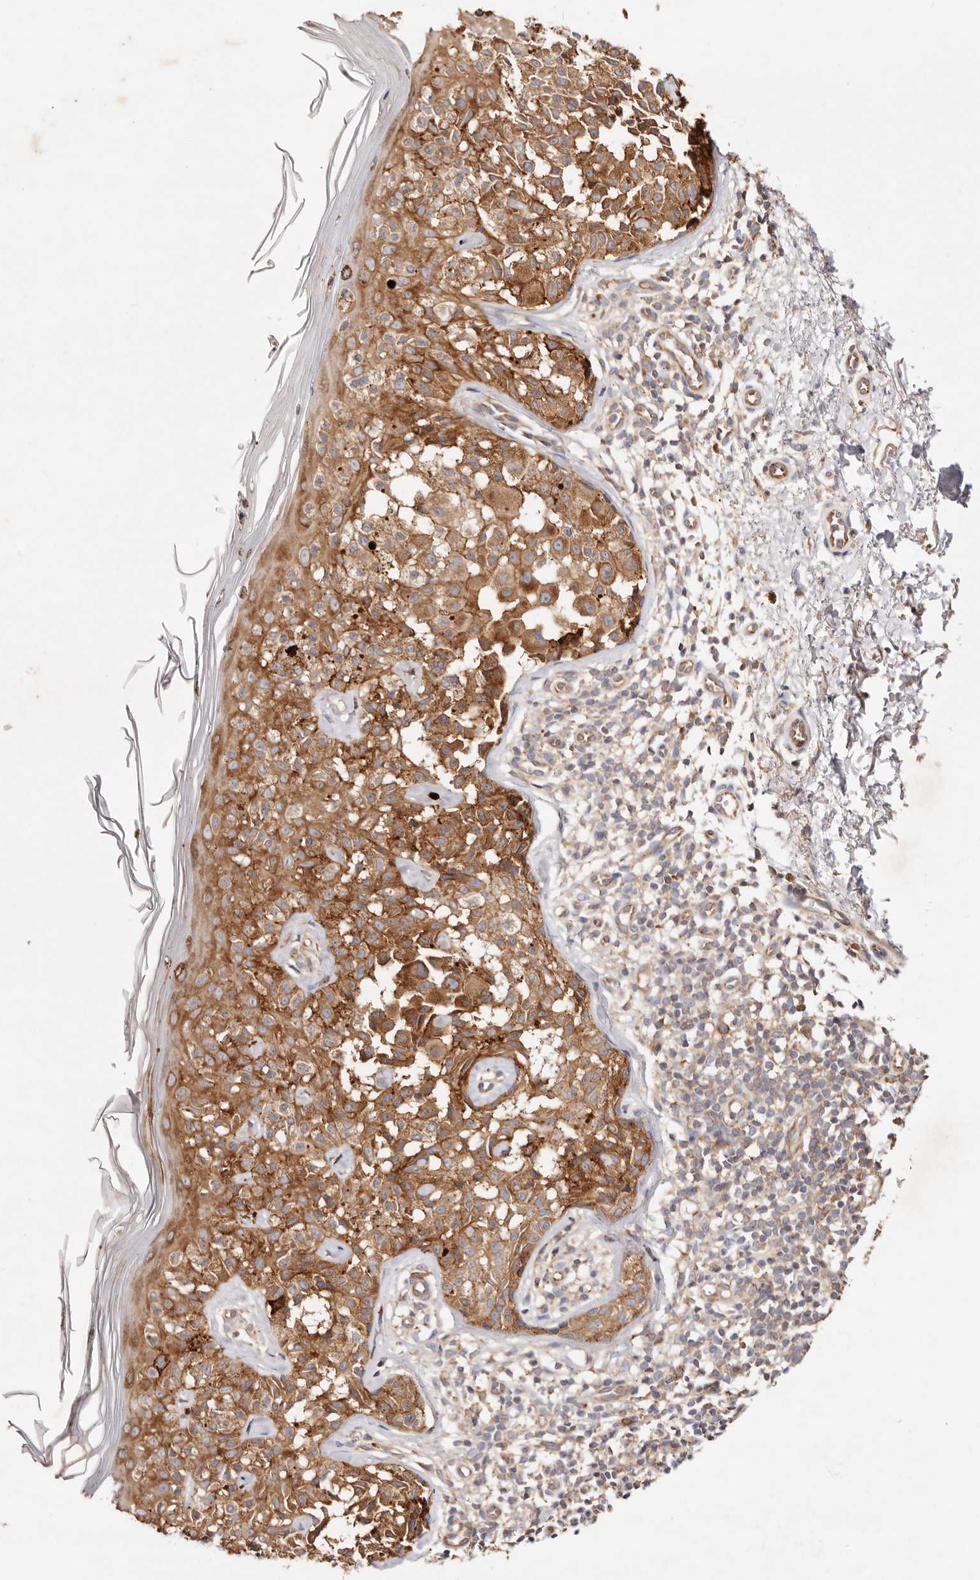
{"staining": {"intensity": "moderate", "quantity": ">75%", "location": "cytoplasmic/membranous"}, "tissue": "melanoma", "cell_type": "Tumor cells", "image_type": "cancer", "snomed": [{"axis": "morphology", "description": "Malignant melanoma, NOS"}, {"axis": "topography", "description": "Skin"}], "caption": "Tumor cells exhibit moderate cytoplasmic/membranous expression in about >75% of cells in malignant melanoma. The staining was performed using DAB to visualize the protein expression in brown, while the nuclei were stained in blue with hematoxylin (Magnification: 20x).", "gene": "GNA13", "patient": {"sex": "female", "age": 50}}